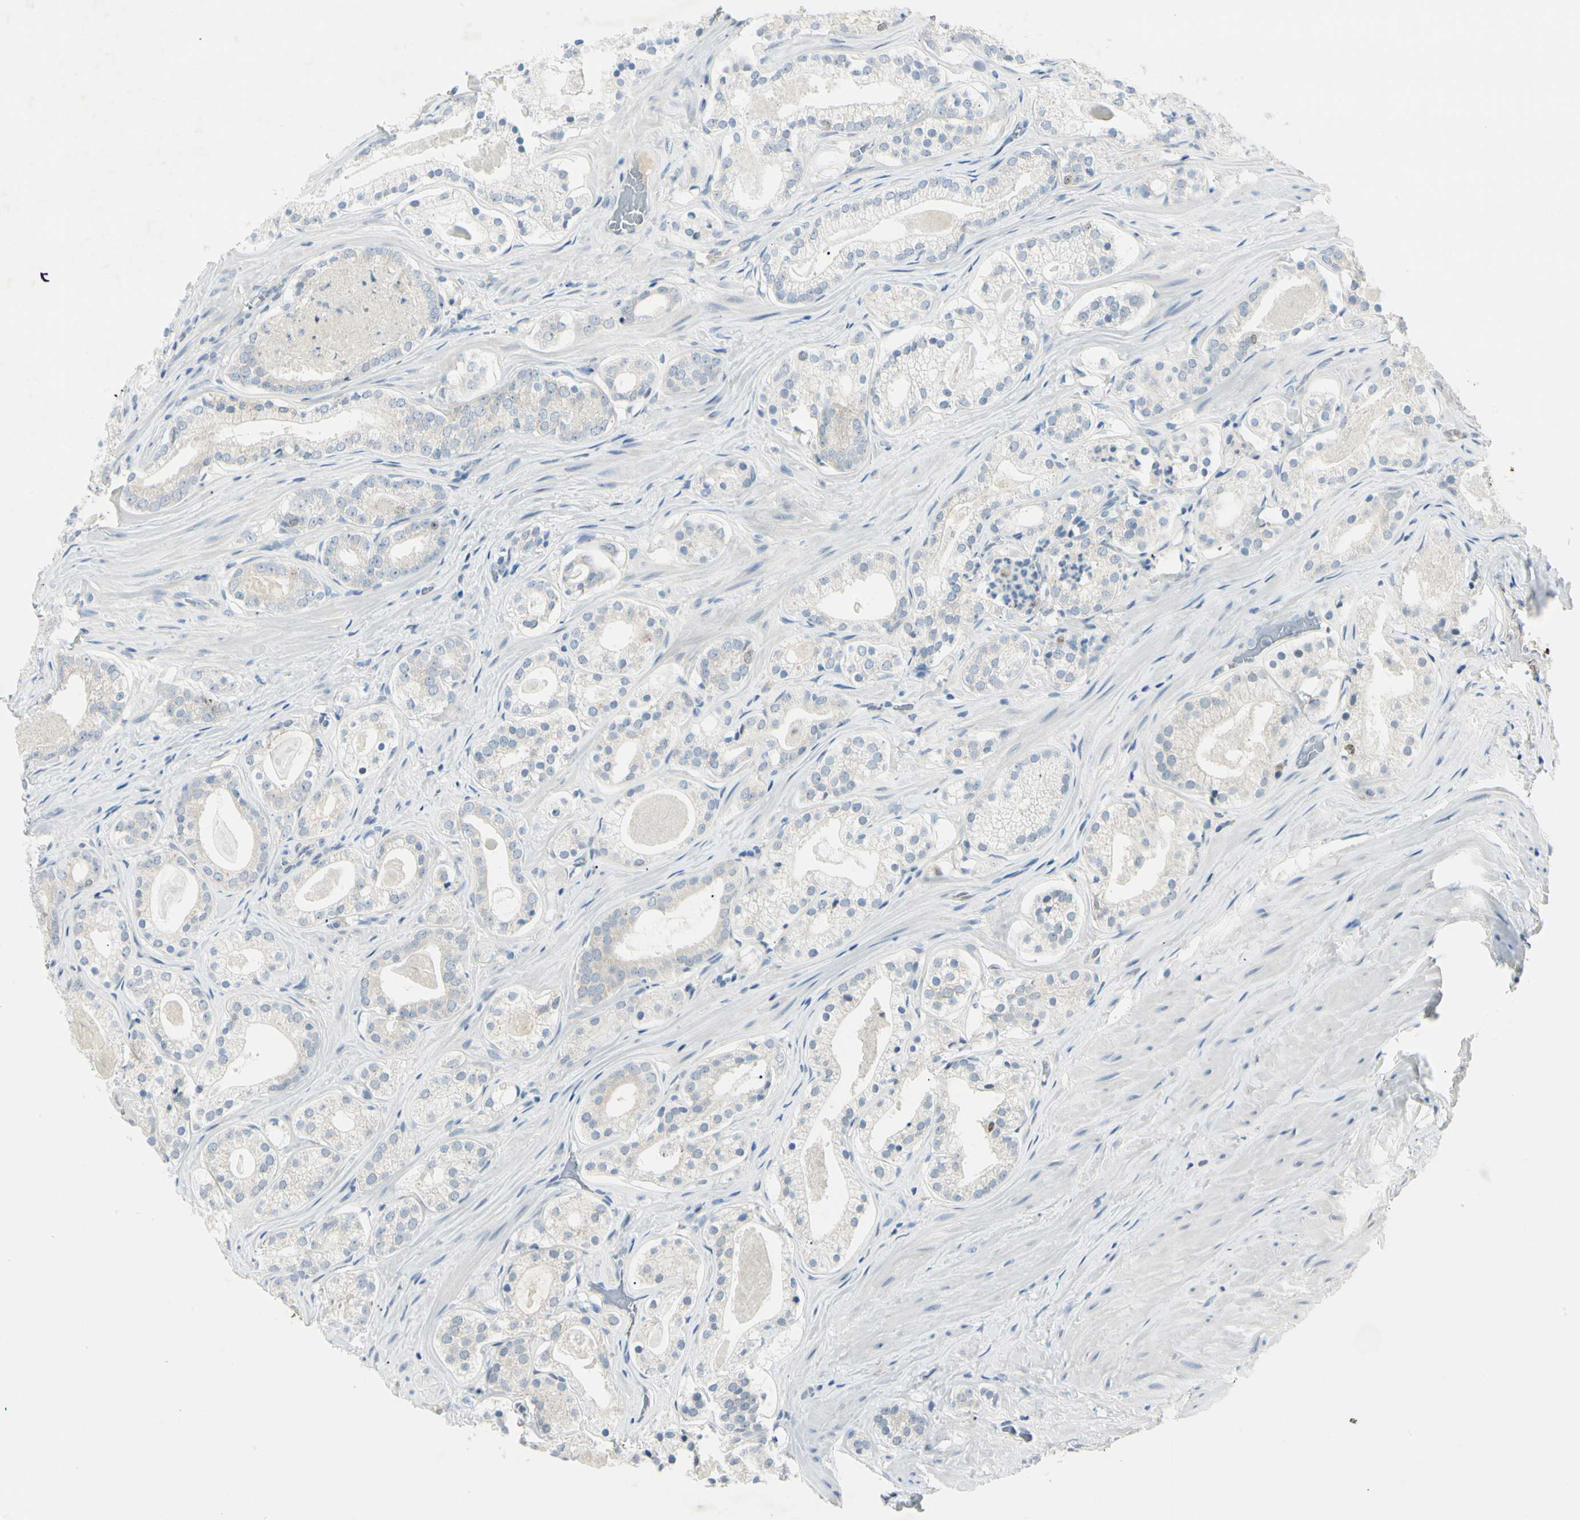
{"staining": {"intensity": "negative", "quantity": "none", "location": "none"}, "tissue": "prostate cancer", "cell_type": "Tumor cells", "image_type": "cancer", "snomed": [{"axis": "morphology", "description": "Adenocarcinoma, Low grade"}, {"axis": "topography", "description": "Prostate"}], "caption": "Histopathology image shows no protein expression in tumor cells of prostate cancer (adenocarcinoma (low-grade)) tissue.", "gene": "PITX1", "patient": {"sex": "male", "age": 59}}